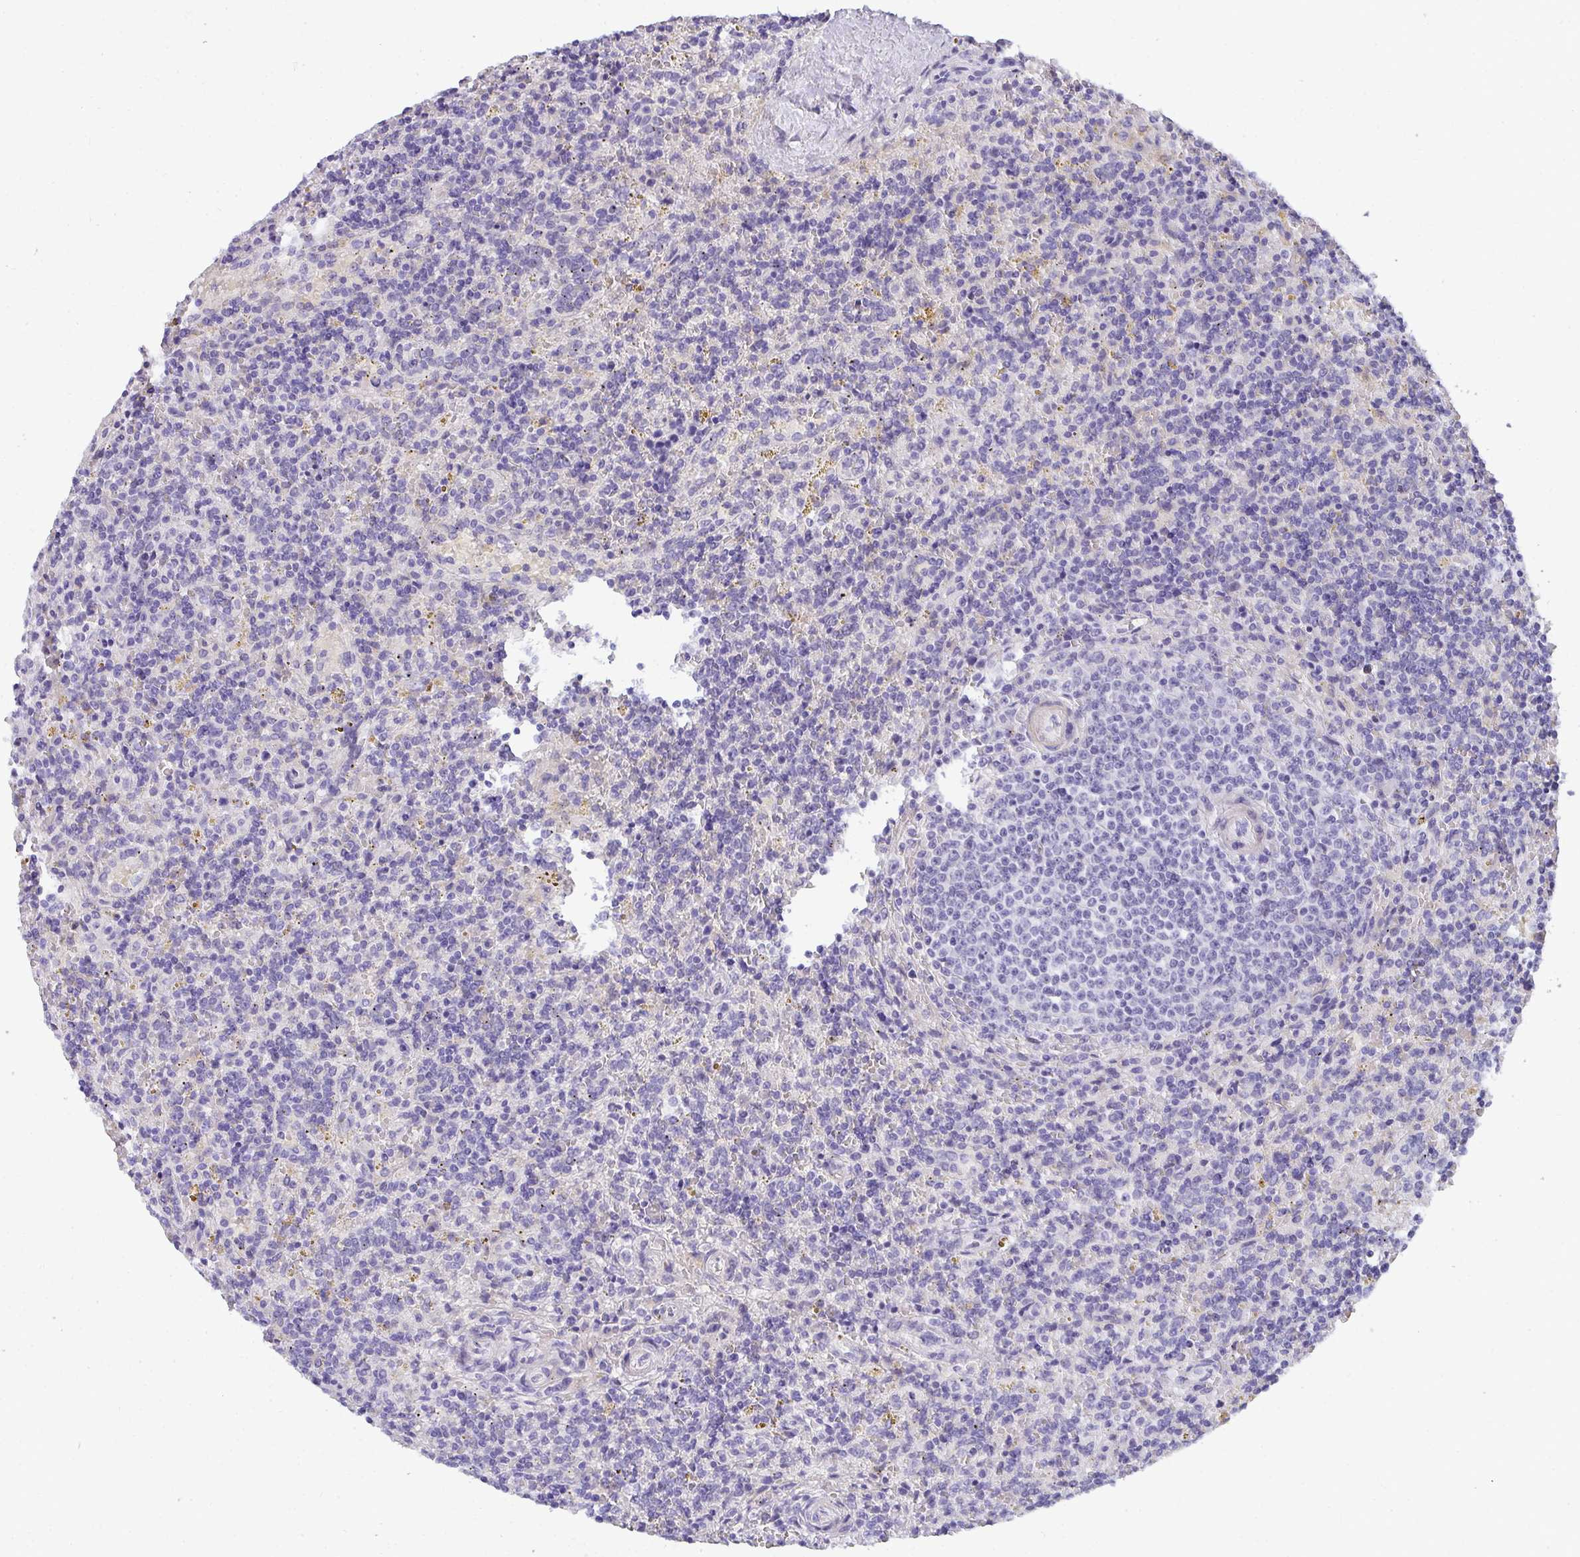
{"staining": {"intensity": "negative", "quantity": "none", "location": "none"}, "tissue": "lymphoma", "cell_type": "Tumor cells", "image_type": "cancer", "snomed": [{"axis": "morphology", "description": "Malignant lymphoma, non-Hodgkin's type, Low grade"}, {"axis": "topography", "description": "Spleen"}], "caption": "Immunohistochemistry (IHC) micrograph of low-grade malignant lymphoma, non-Hodgkin's type stained for a protein (brown), which demonstrates no staining in tumor cells.", "gene": "AK5", "patient": {"sex": "male", "age": 67}}